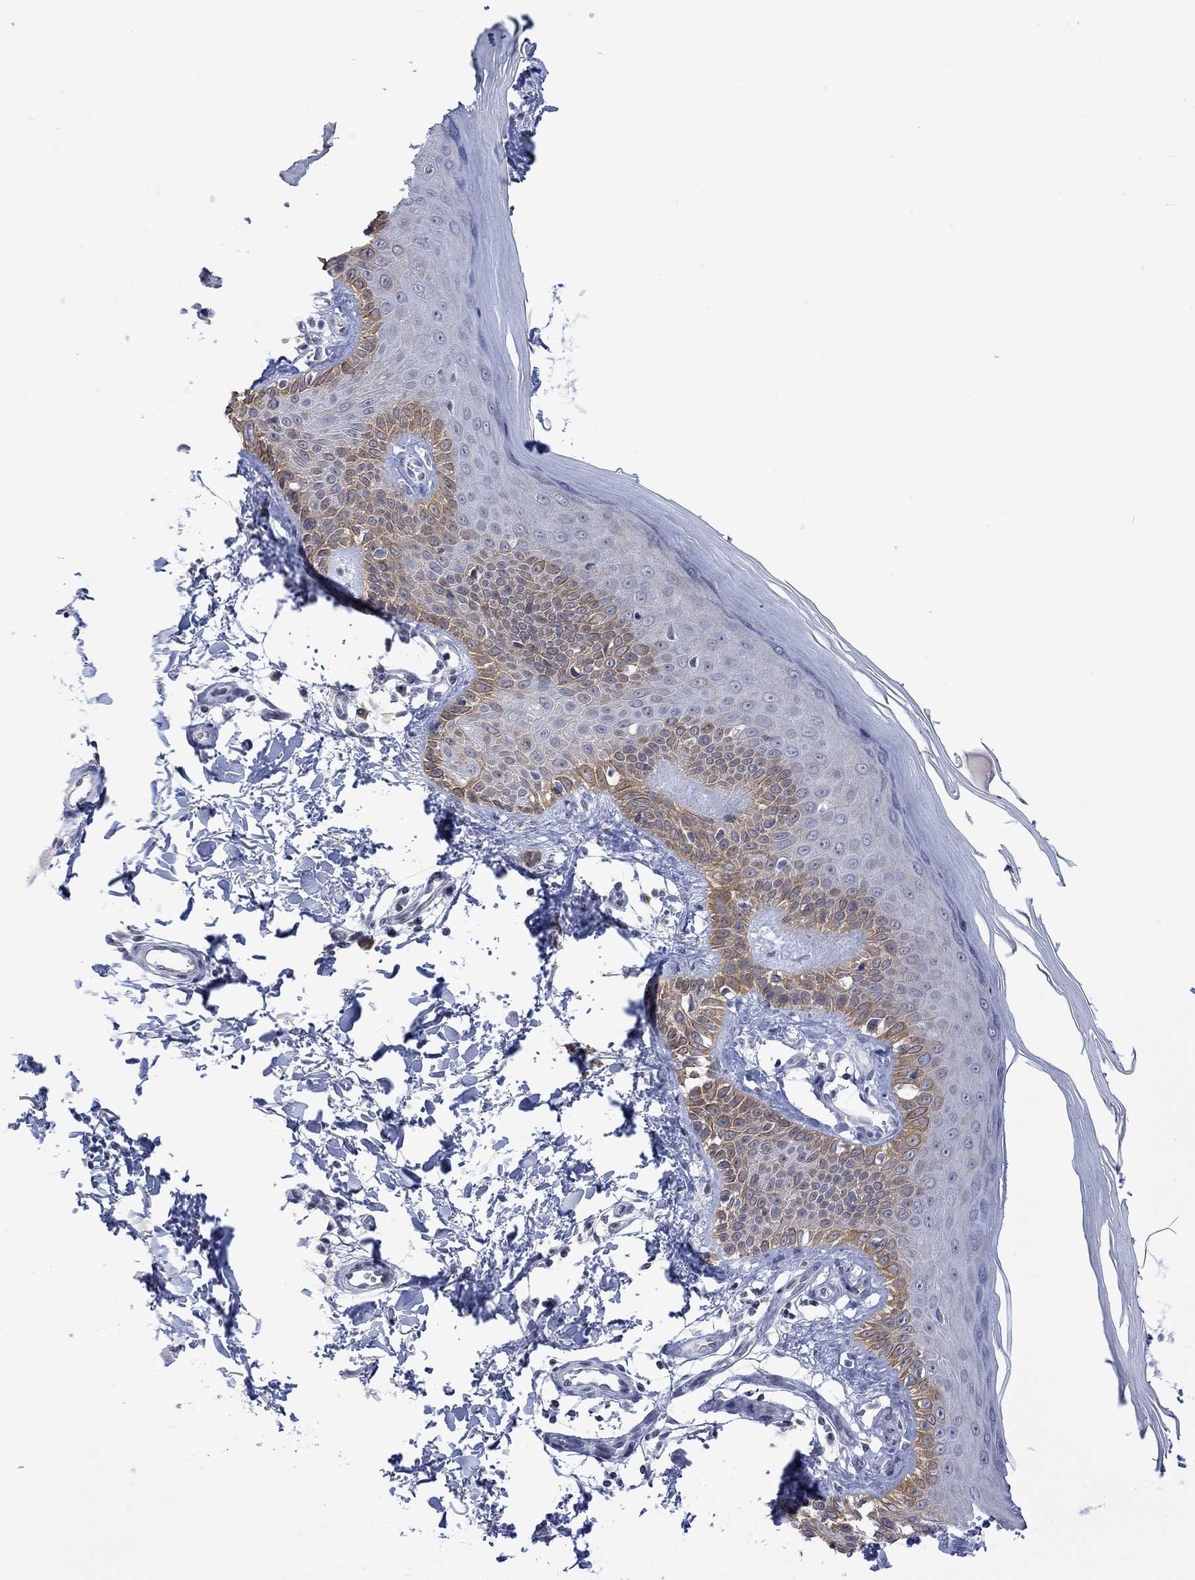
{"staining": {"intensity": "negative", "quantity": "none", "location": "none"}, "tissue": "skin", "cell_type": "Fibroblasts", "image_type": "normal", "snomed": [{"axis": "morphology", "description": "Normal tissue, NOS"}, {"axis": "morphology", "description": "Inflammation, NOS"}, {"axis": "morphology", "description": "Fibrosis, NOS"}, {"axis": "topography", "description": "Skin"}], "caption": "This micrograph is of unremarkable skin stained with immunohistochemistry to label a protein in brown with the nuclei are counter-stained blue. There is no positivity in fibroblasts. Brightfield microscopy of immunohistochemistry (IHC) stained with DAB (3,3'-diaminobenzidine) (brown) and hematoxylin (blue), captured at high magnification.", "gene": "DCX", "patient": {"sex": "male", "age": 71}}